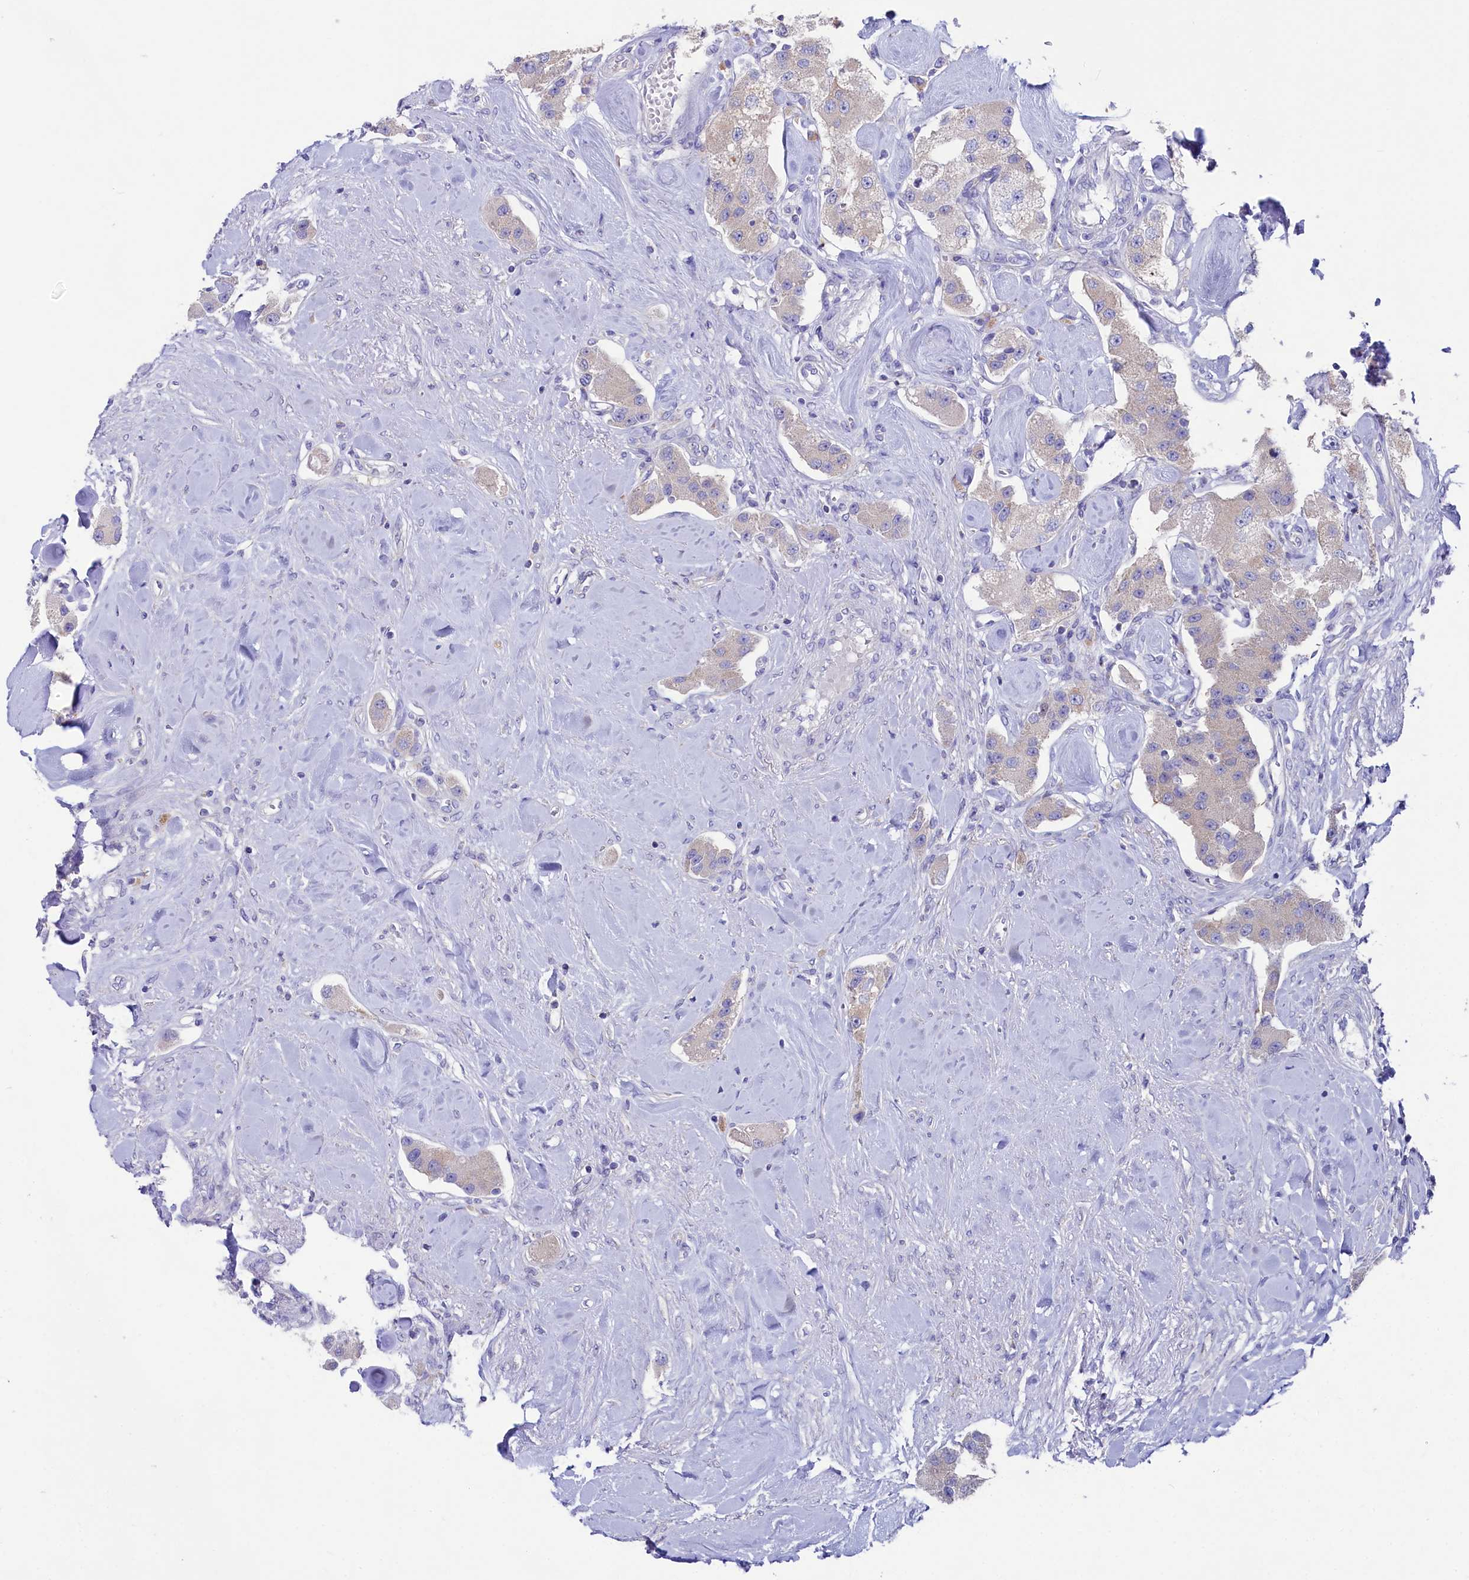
{"staining": {"intensity": "weak", "quantity": ">75%", "location": "cytoplasmic/membranous"}, "tissue": "carcinoid", "cell_type": "Tumor cells", "image_type": "cancer", "snomed": [{"axis": "morphology", "description": "Carcinoid, malignant, NOS"}, {"axis": "topography", "description": "Pancreas"}], "caption": "This photomicrograph exhibits malignant carcinoid stained with immunohistochemistry (IHC) to label a protein in brown. The cytoplasmic/membranous of tumor cells show weak positivity for the protein. Nuclei are counter-stained blue.", "gene": "VPS26B", "patient": {"sex": "male", "age": 41}}